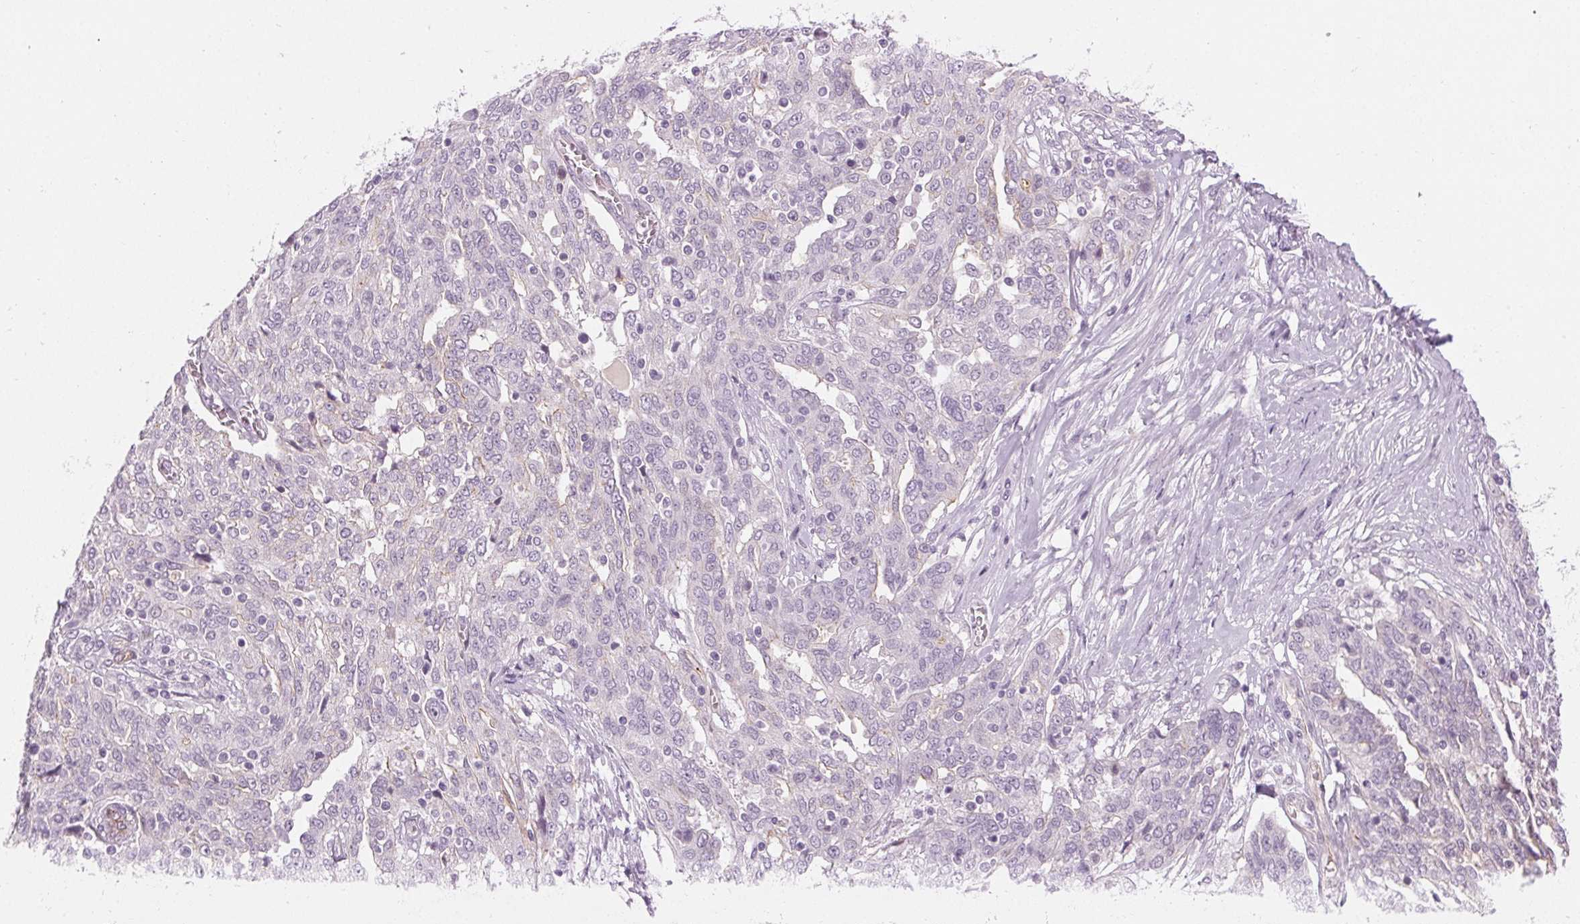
{"staining": {"intensity": "negative", "quantity": "none", "location": "none"}, "tissue": "ovarian cancer", "cell_type": "Tumor cells", "image_type": "cancer", "snomed": [{"axis": "morphology", "description": "Cystadenocarcinoma, serous, NOS"}, {"axis": "topography", "description": "Ovary"}], "caption": "Human serous cystadenocarcinoma (ovarian) stained for a protein using immunohistochemistry (IHC) demonstrates no staining in tumor cells.", "gene": "AIF1L", "patient": {"sex": "female", "age": 67}}